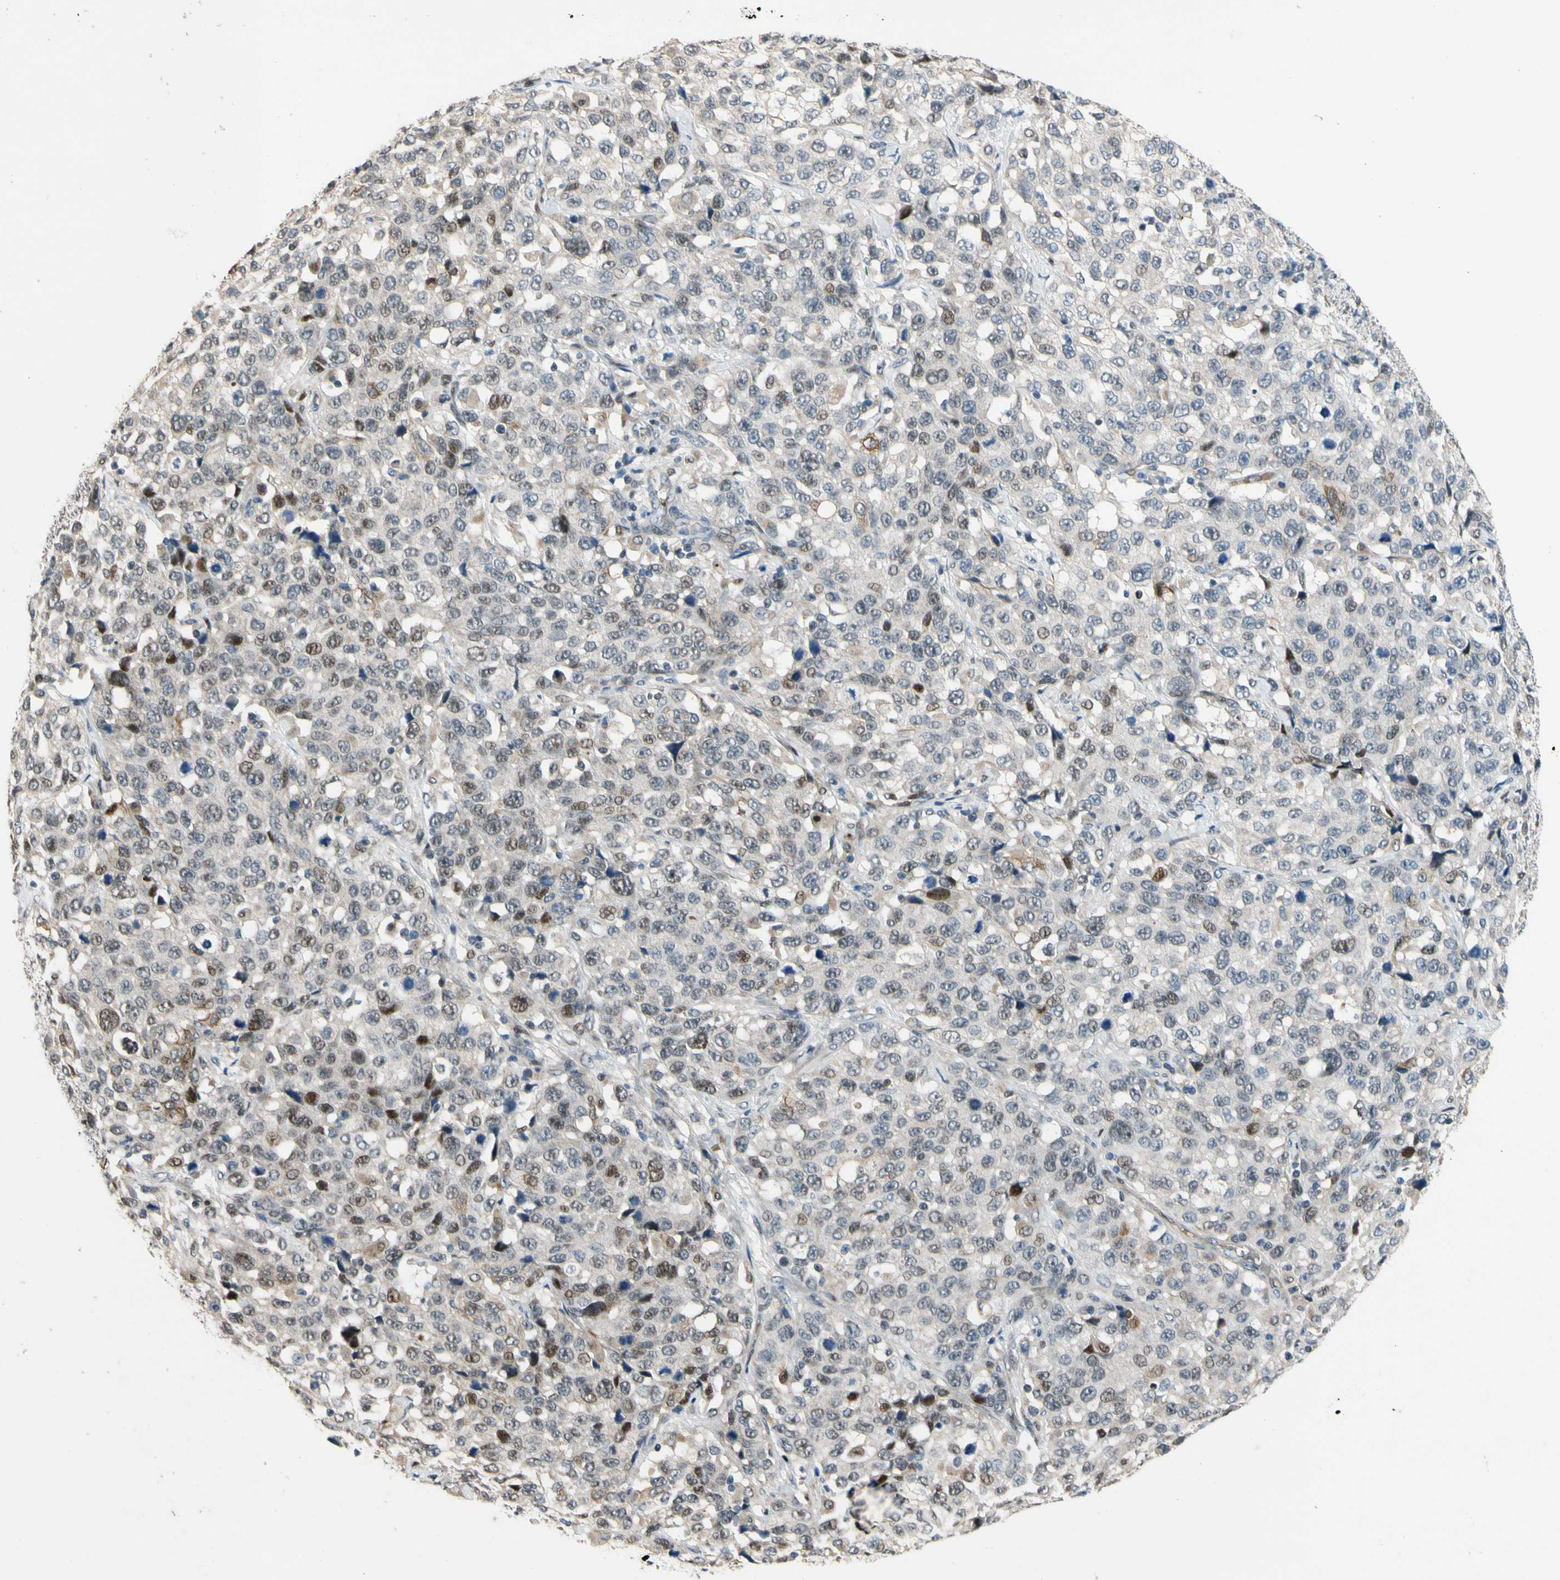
{"staining": {"intensity": "moderate", "quantity": "25%-75%", "location": "nuclear"}, "tissue": "stomach cancer", "cell_type": "Tumor cells", "image_type": "cancer", "snomed": [{"axis": "morphology", "description": "Normal tissue, NOS"}, {"axis": "morphology", "description": "Adenocarcinoma, NOS"}, {"axis": "topography", "description": "Stomach"}], "caption": "An immunohistochemistry (IHC) histopathology image of tumor tissue is shown. Protein staining in brown labels moderate nuclear positivity in stomach cancer within tumor cells.", "gene": "ZNF184", "patient": {"sex": "male", "age": 48}}